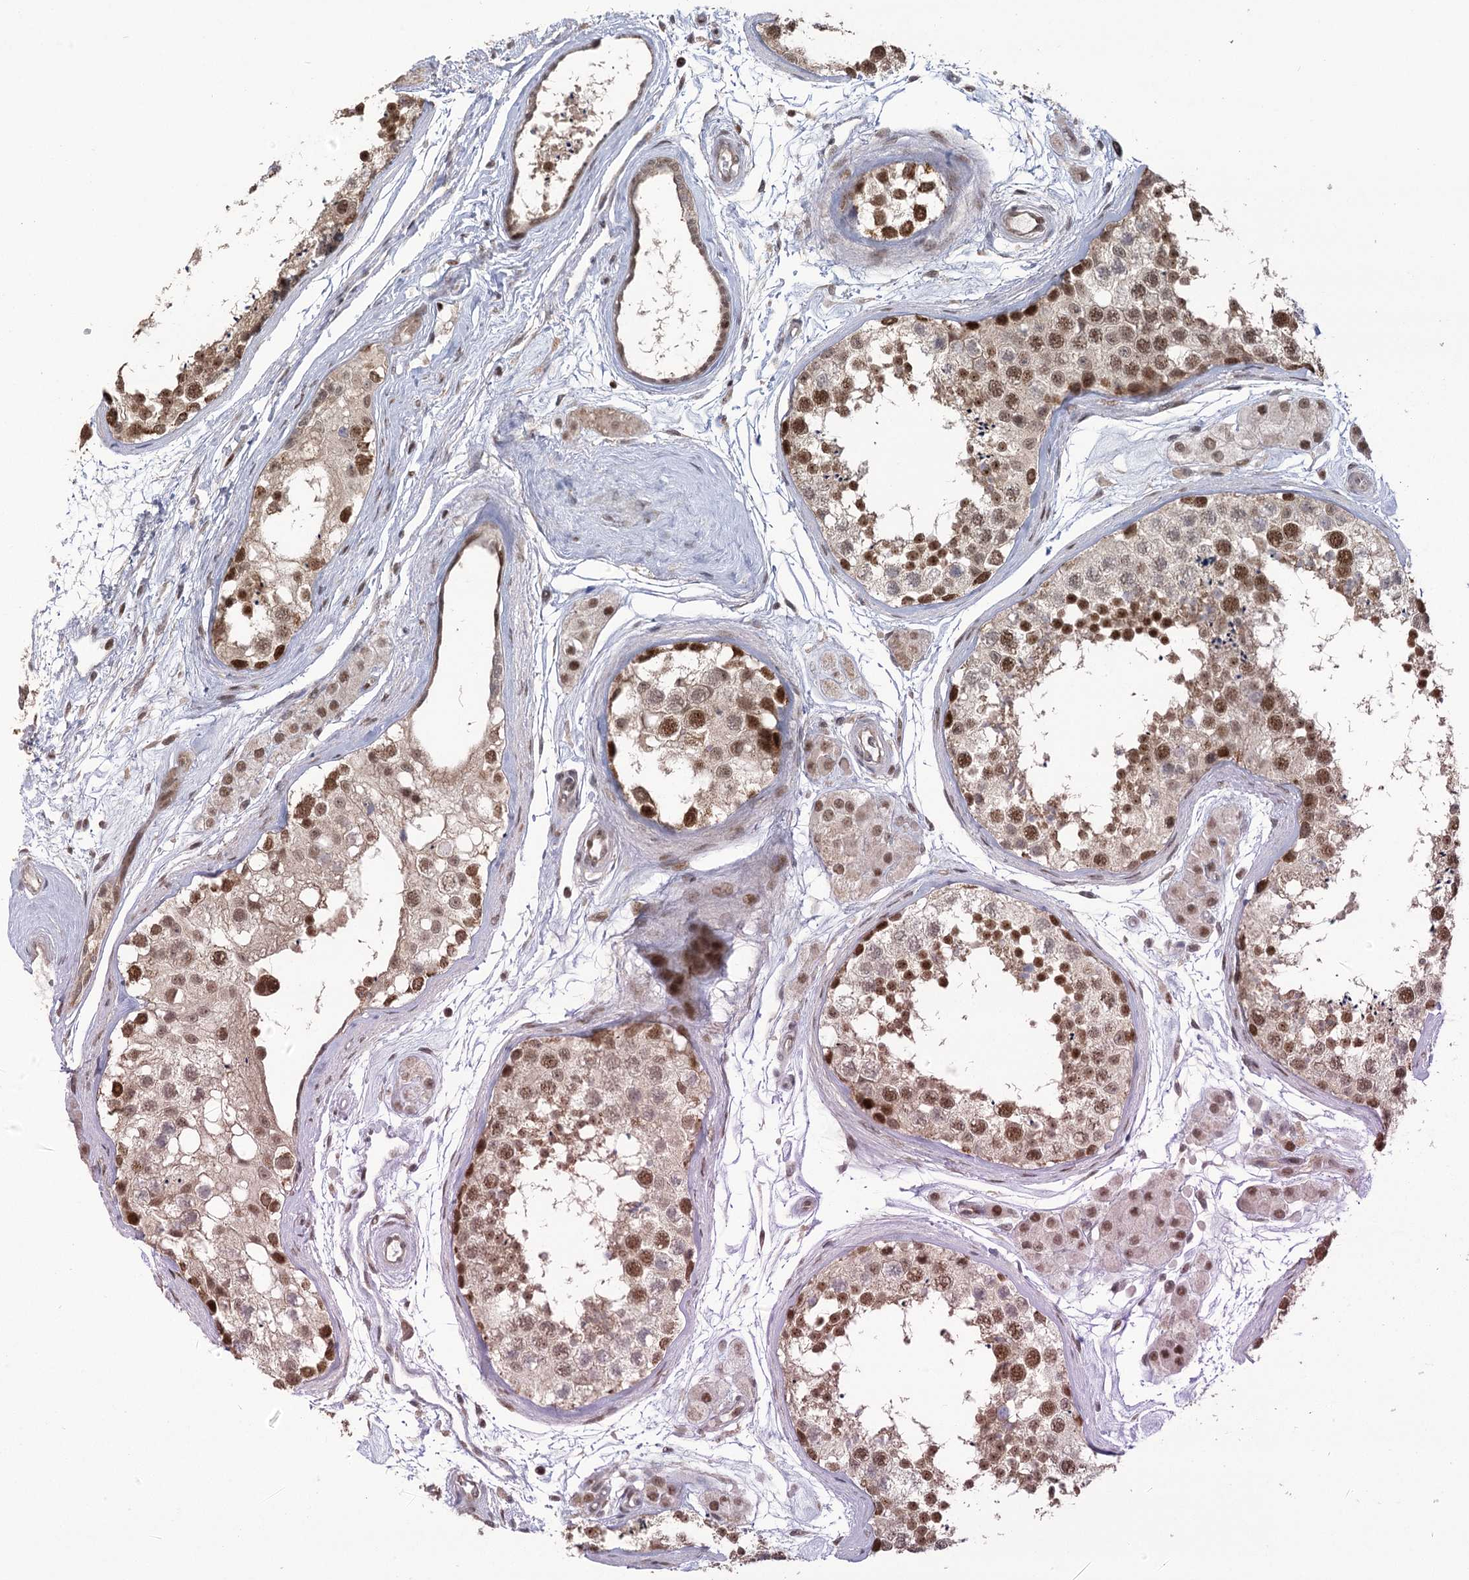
{"staining": {"intensity": "moderate", "quantity": ">75%", "location": "nuclear"}, "tissue": "testis", "cell_type": "Cells in seminiferous ducts", "image_type": "normal", "snomed": [{"axis": "morphology", "description": "Normal tissue, NOS"}, {"axis": "topography", "description": "Testis"}], "caption": "IHC of unremarkable testis shows medium levels of moderate nuclear expression in about >75% of cells in seminiferous ducts.", "gene": "WBP1L", "patient": {"sex": "male", "age": 56}}